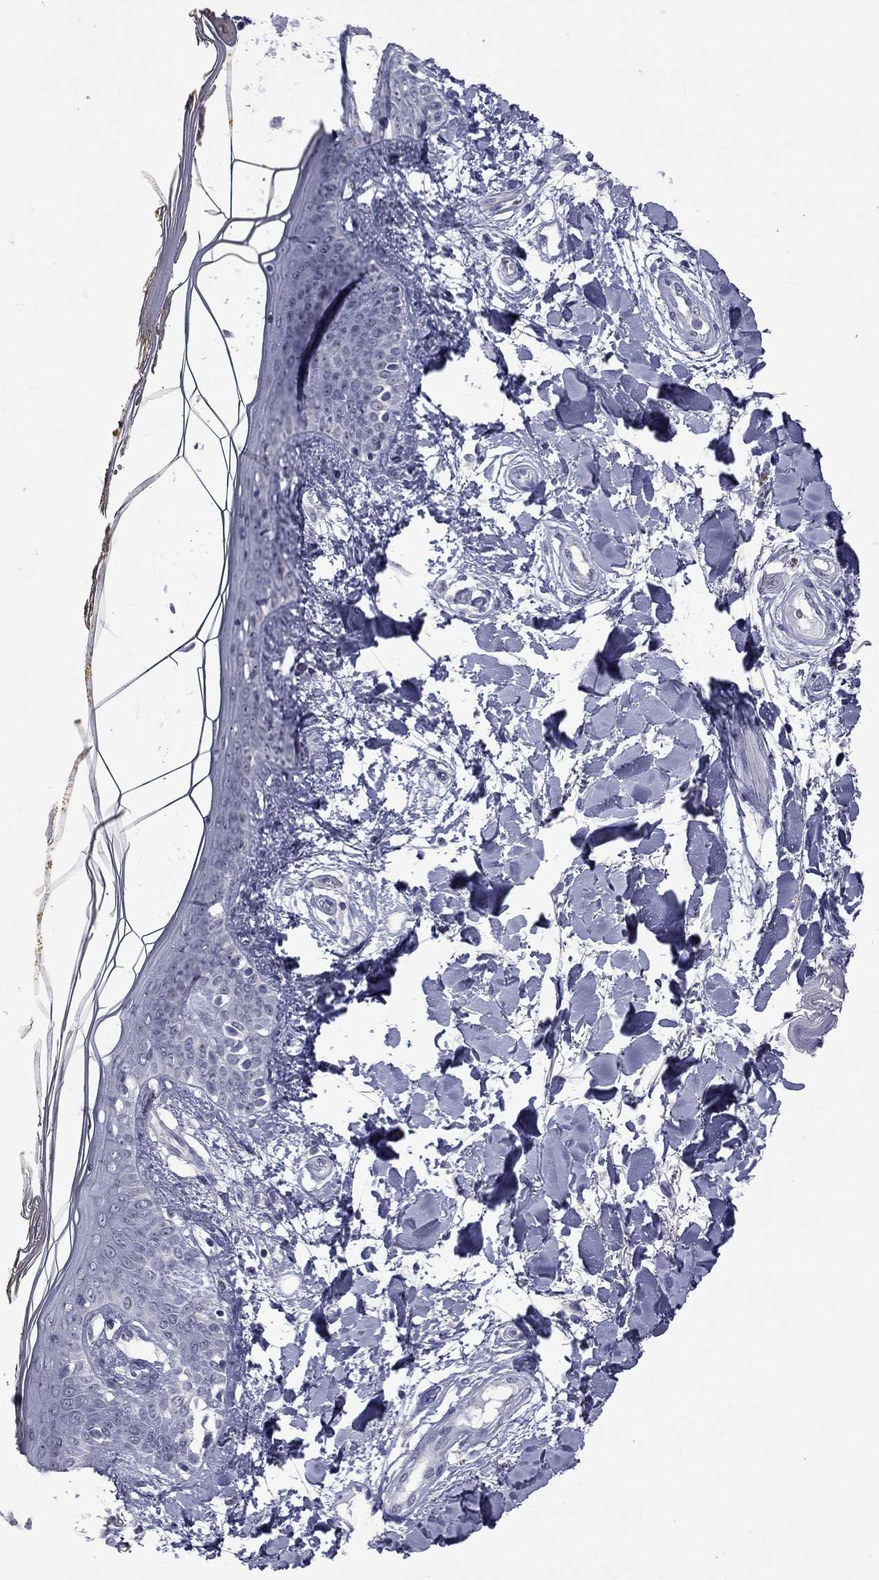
{"staining": {"intensity": "negative", "quantity": "none", "location": "none"}, "tissue": "skin", "cell_type": "Fibroblasts", "image_type": "normal", "snomed": [{"axis": "morphology", "description": "Normal tissue, NOS"}, {"axis": "topography", "description": "Skin"}], "caption": "Immunohistochemistry image of normal skin: human skin stained with DAB (3,3'-diaminobenzidine) reveals no significant protein expression in fibroblasts.", "gene": "GSG1L", "patient": {"sex": "female", "age": 34}}